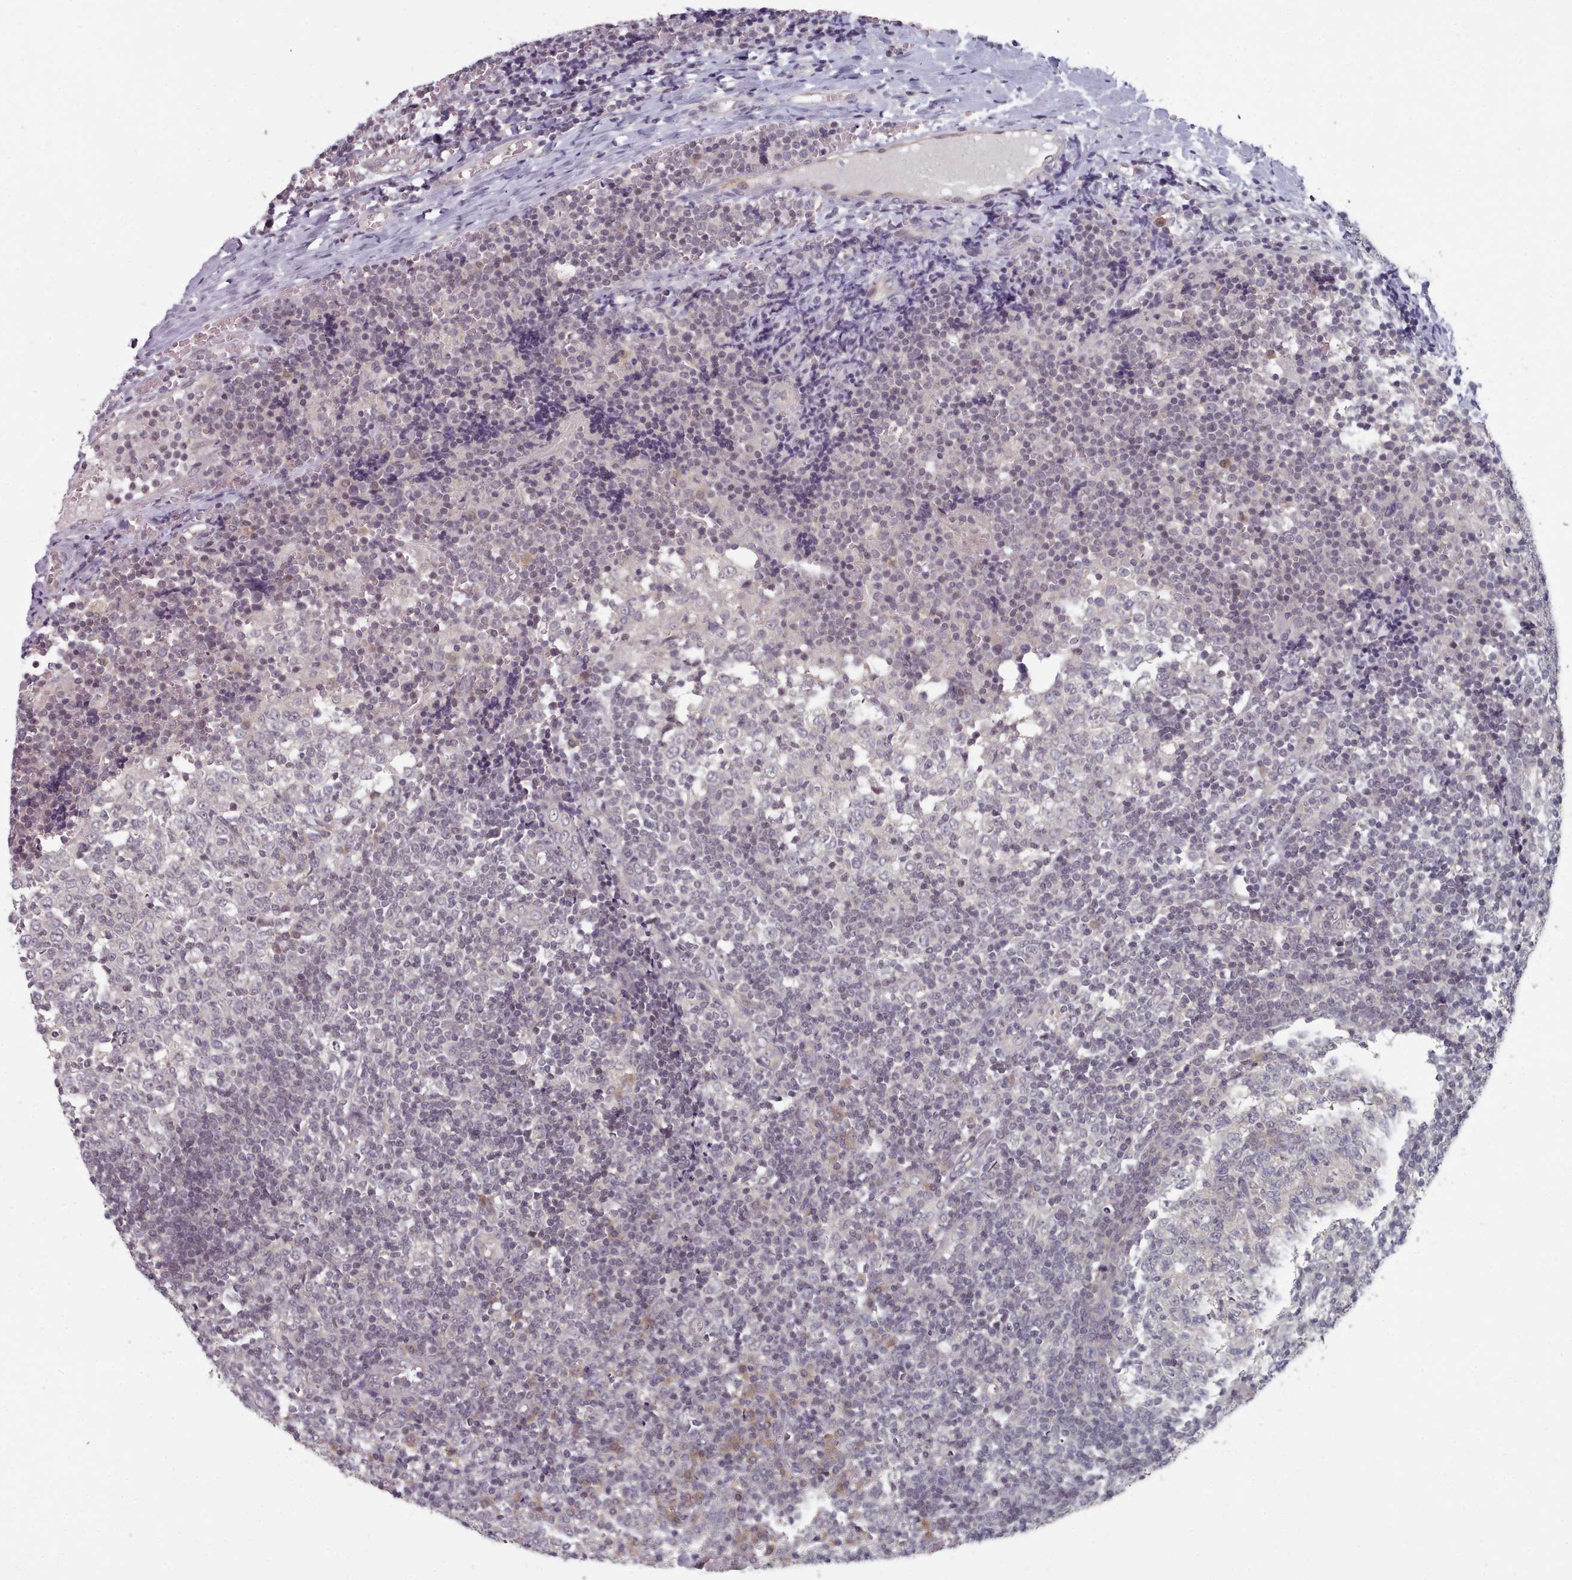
{"staining": {"intensity": "negative", "quantity": "none", "location": "none"}, "tissue": "tonsil", "cell_type": "Germinal center cells", "image_type": "normal", "snomed": [{"axis": "morphology", "description": "Normal tissue, NOS"}, {"axis": "topography", "description": "Tonsil"}], "caption": "DAB (3,3'-diaminobenzidine) immunohistochemical staining of unremarkable tonsil demonstrates no significant positivity in germinal center cells.", "gene": "HYAL3", "patient": {"sex": "female", "age": 19}}